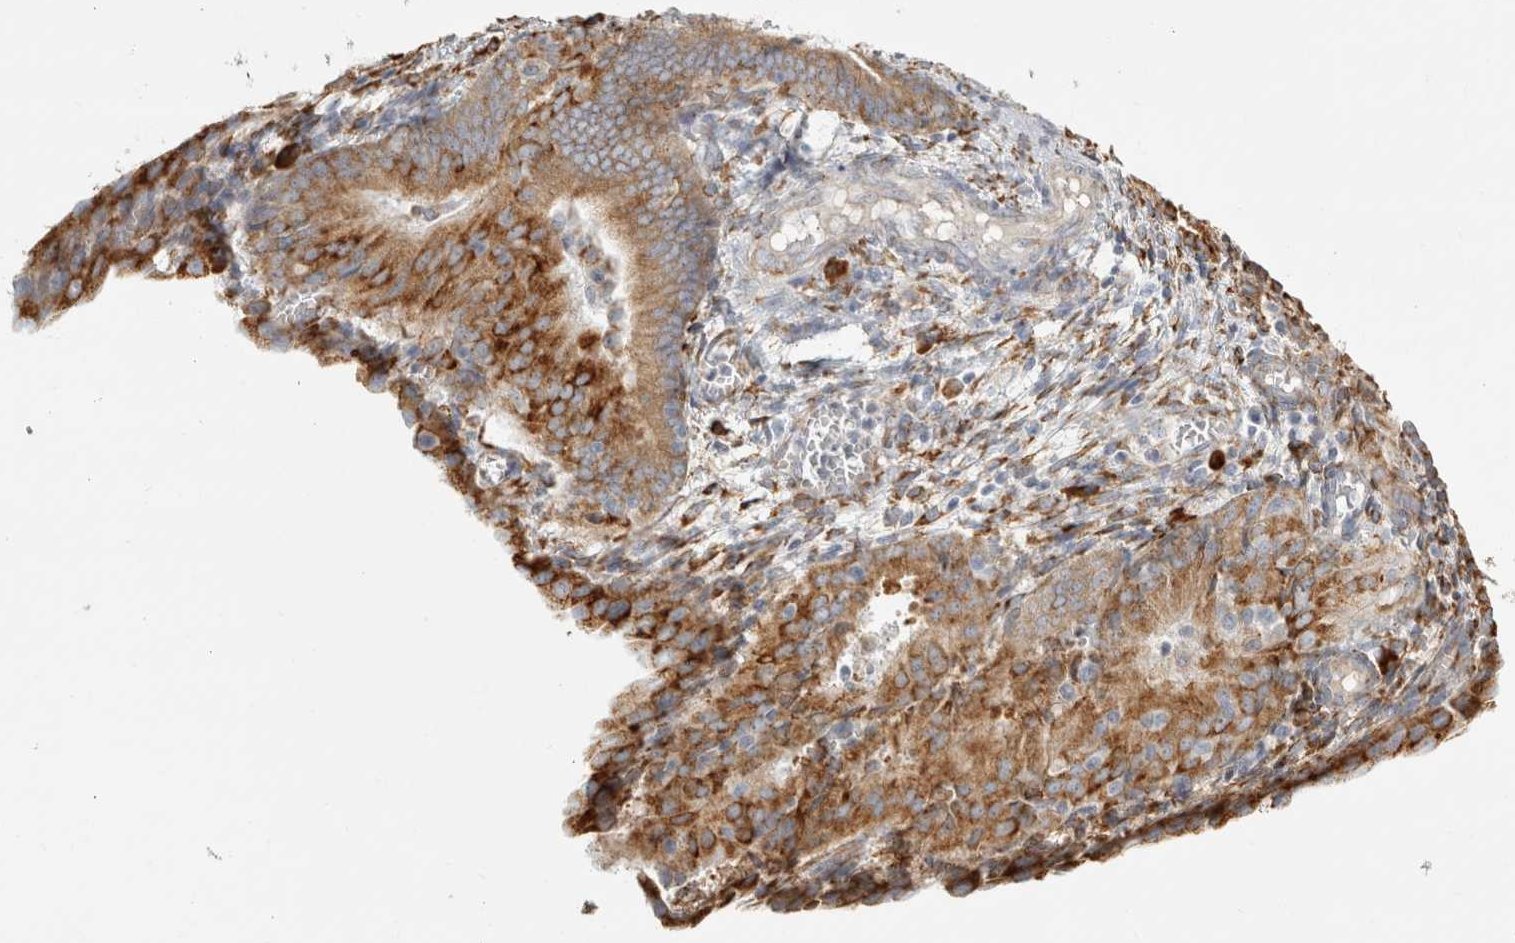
{"staining": {"intensity": "moderate", "quantity": ">75%", "location": "cytoplasmic/membranous"}, "tissue": "endometrial cancer", "cell_type": "Tumor cells", "image_type": "cancer", "snomed": [{"axis": "morphology", "description": "Adenocarcinoma, NOS"}, {"axis": "topography", "description": "Endometrium"}], "caption": "IHC image of endometrial adenocarcinoma stained for a protein (brown), which shows medium levels of moderate cytoplasmic/membranous positivity in about >75% of tumor cells.", "gene": "OSTN", "patient": {"sex": "female", "age": 81}}